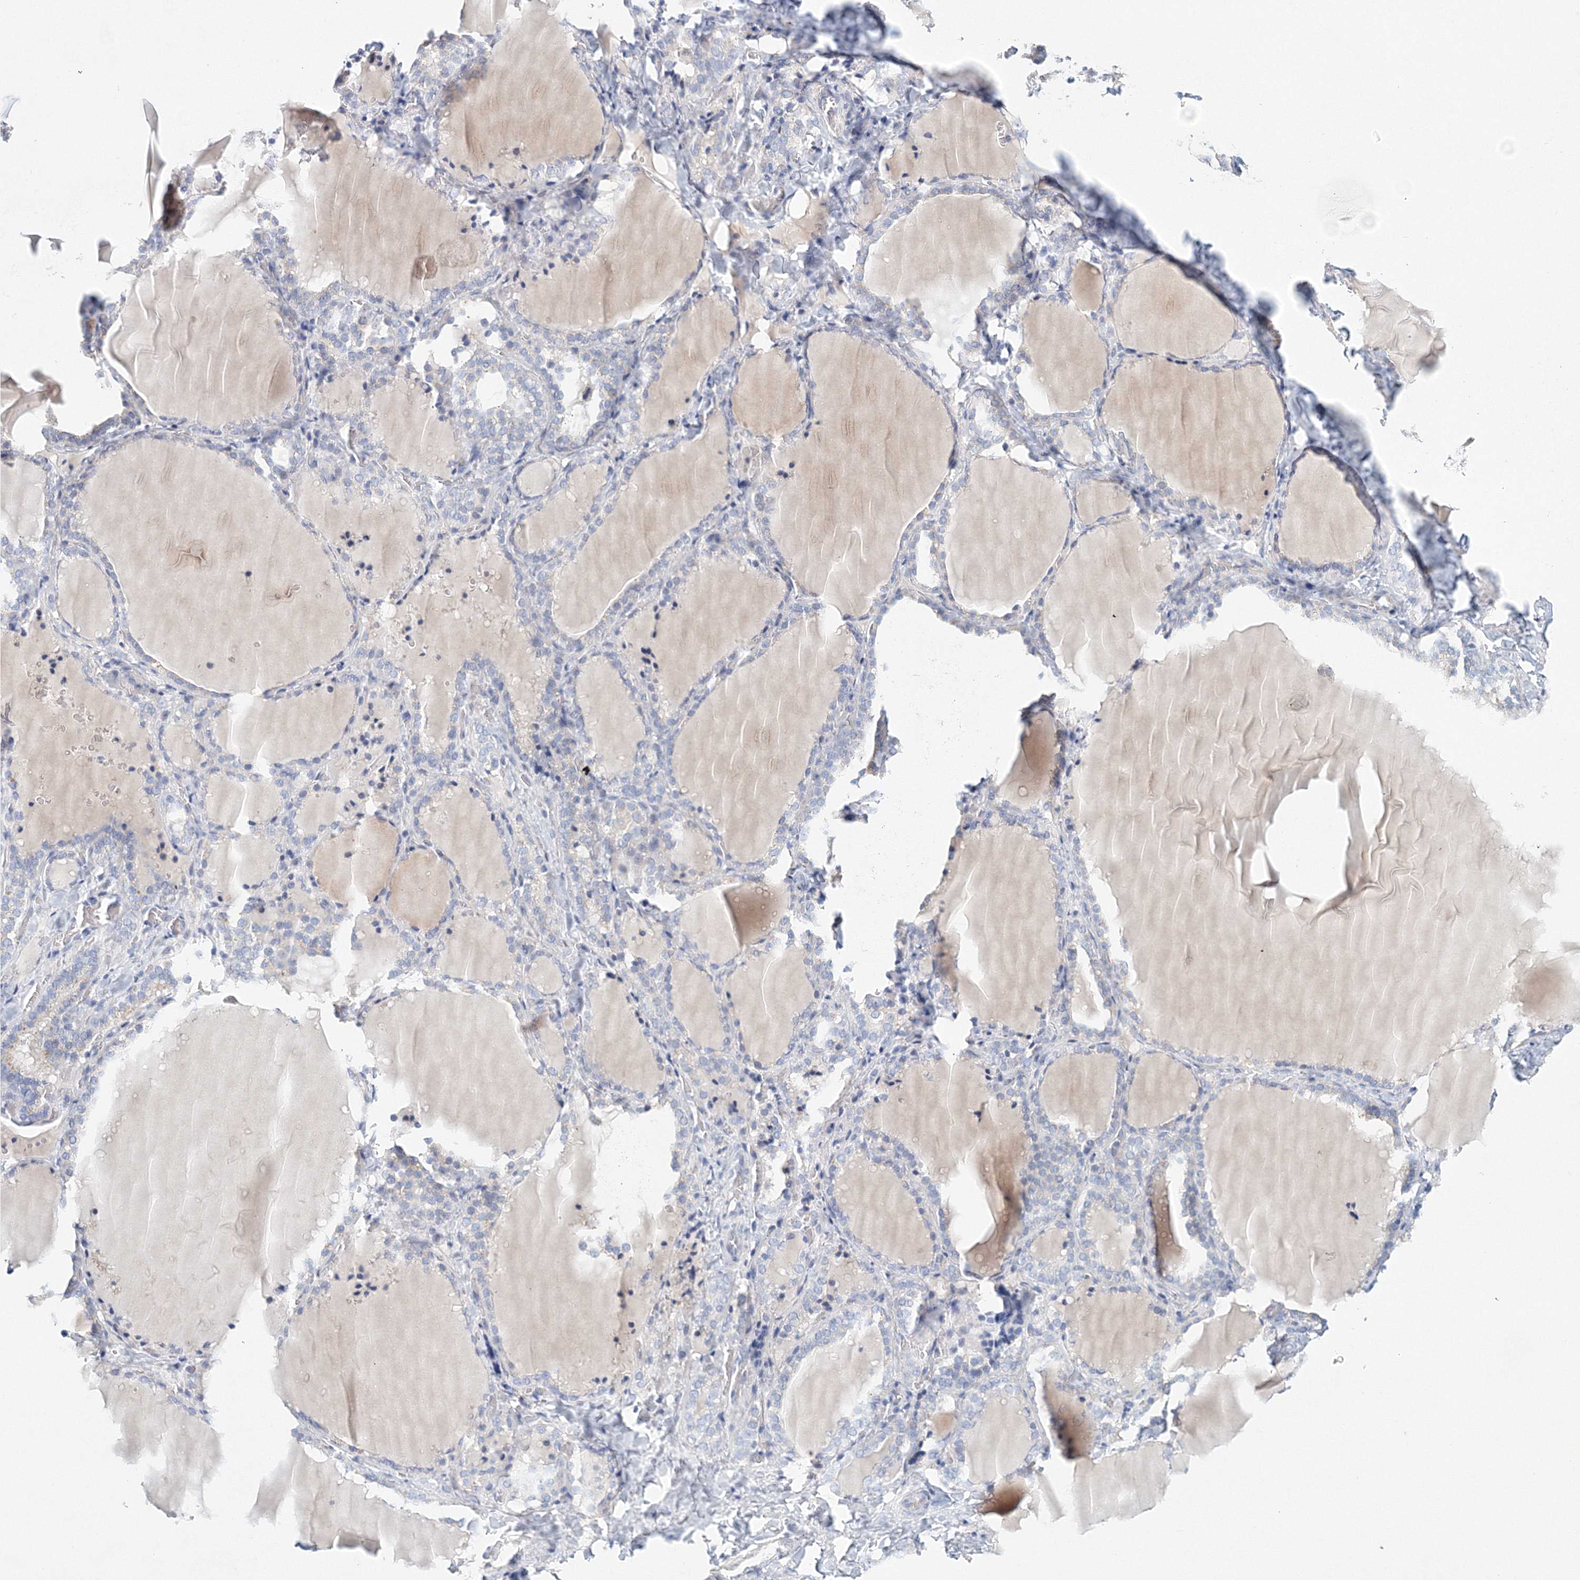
{"staining": {"intensity": "negative", "quantity": "none", "location": "none"}, "tissue": "thyroid gland", "cell_type": "Glandular cells", "image_type": "normal", "snomed": [{"axis": "morphology", "description": "Normal tissue, NOS"}, {"axis": "topography", "description": "Thyroid gland"}], "caption": "A high-resolution histopathology image shows immunohistochemistry staining of unremarkable thyroid gland, which shows no significant positivity in glandular cells.", "gene": "LRRIQ4", "patient": {"sex": "female", "age": 22}}